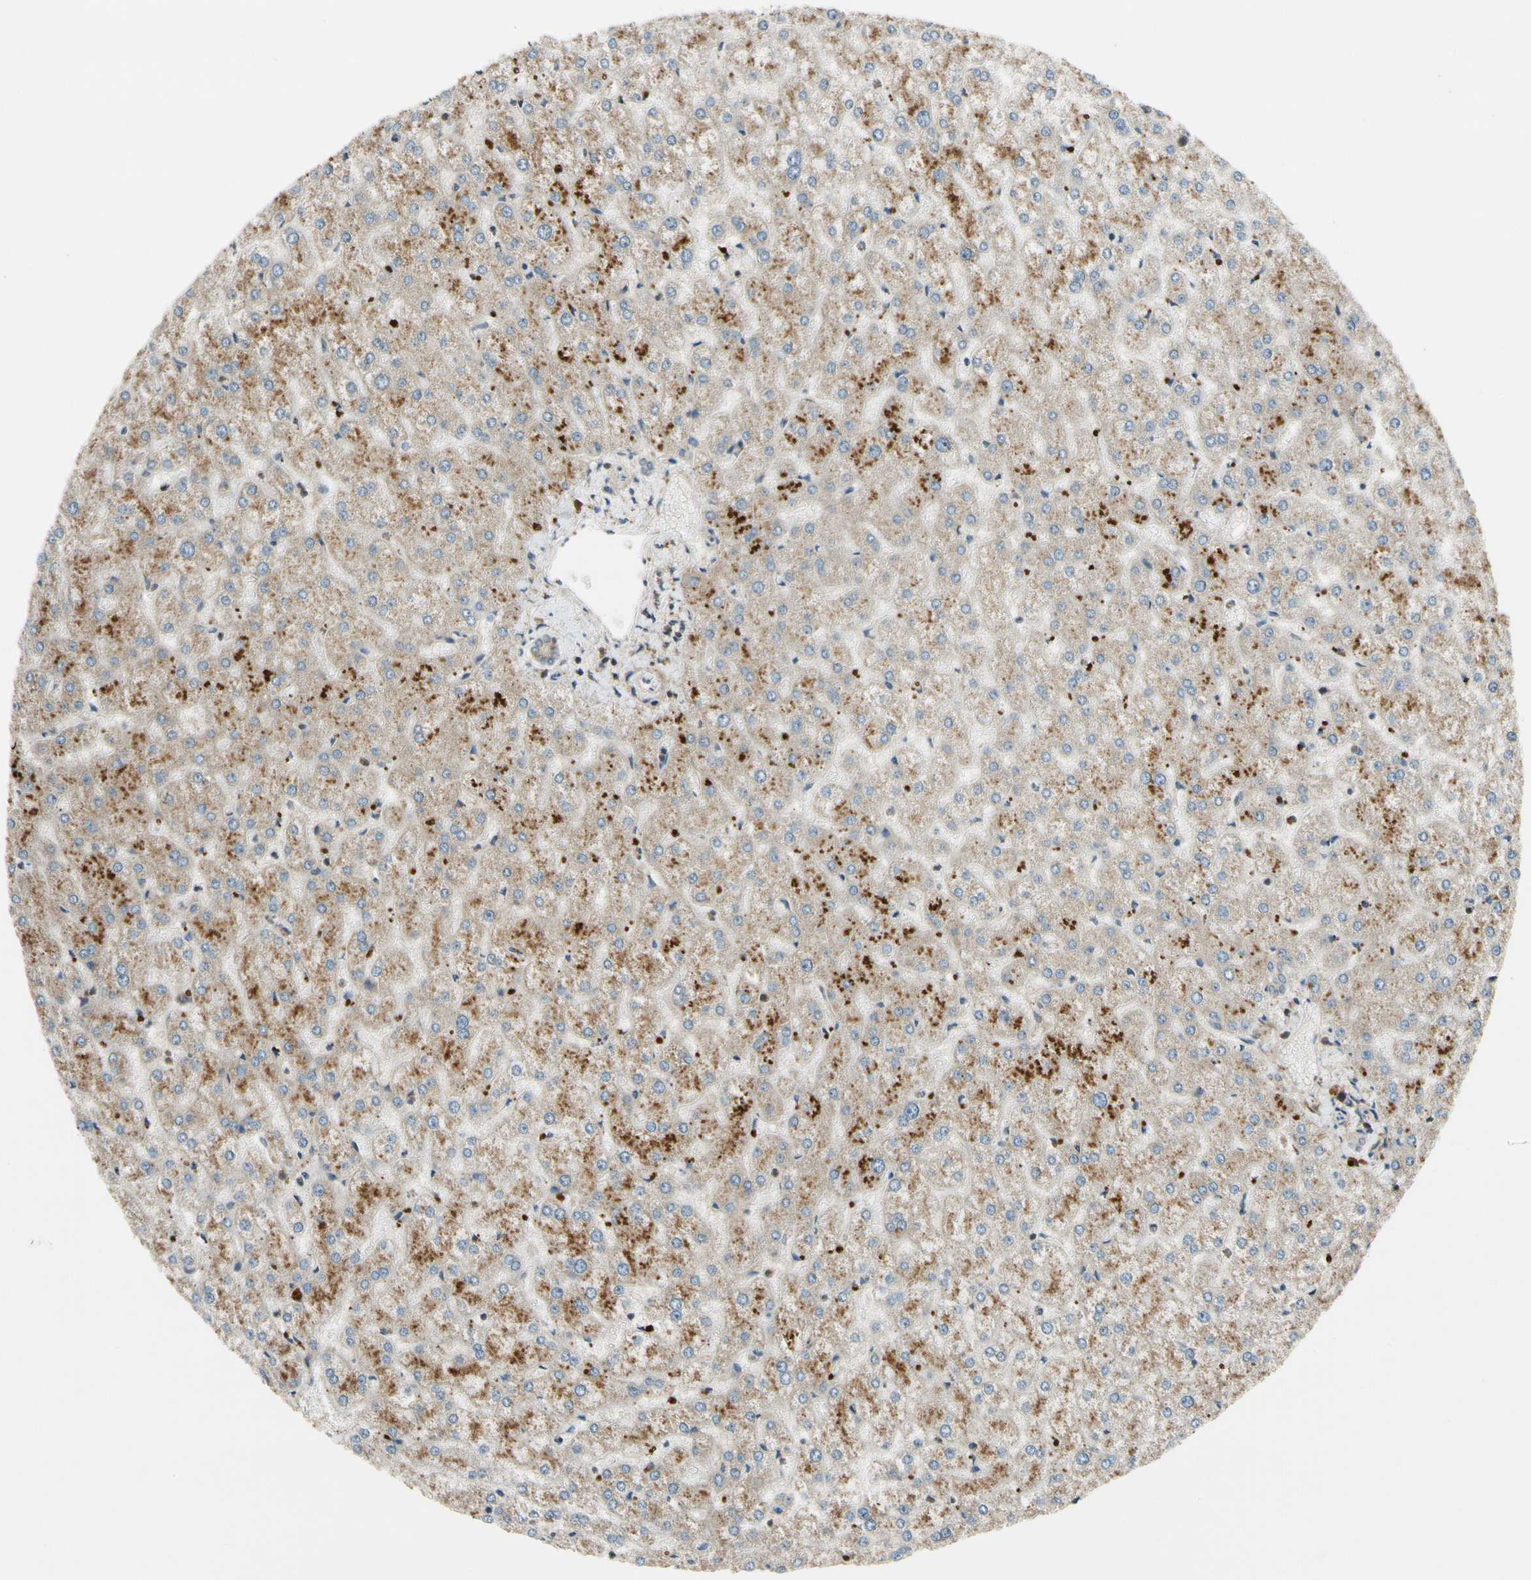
{"staining": {"intensity": "negative", "quantity": "none", "location": "none"}, "tissue": "liver", "cell_type": "Cholangiocytes", "image_type": "normal", "snomed": [{"axis": "morphology", "description": "Normal tissue, NOS"}, {"axis": "topography", "description": "Liver"}], "caption": "Immunohistochemistry photomicrograph of unremarkable liver: liver stained with DAB (3,3'-diaminobenzidine) shows no significant protein expression in cholangiocytes.", "gene": "MST1R", "patient": {"sex": "female", "age": 32}}